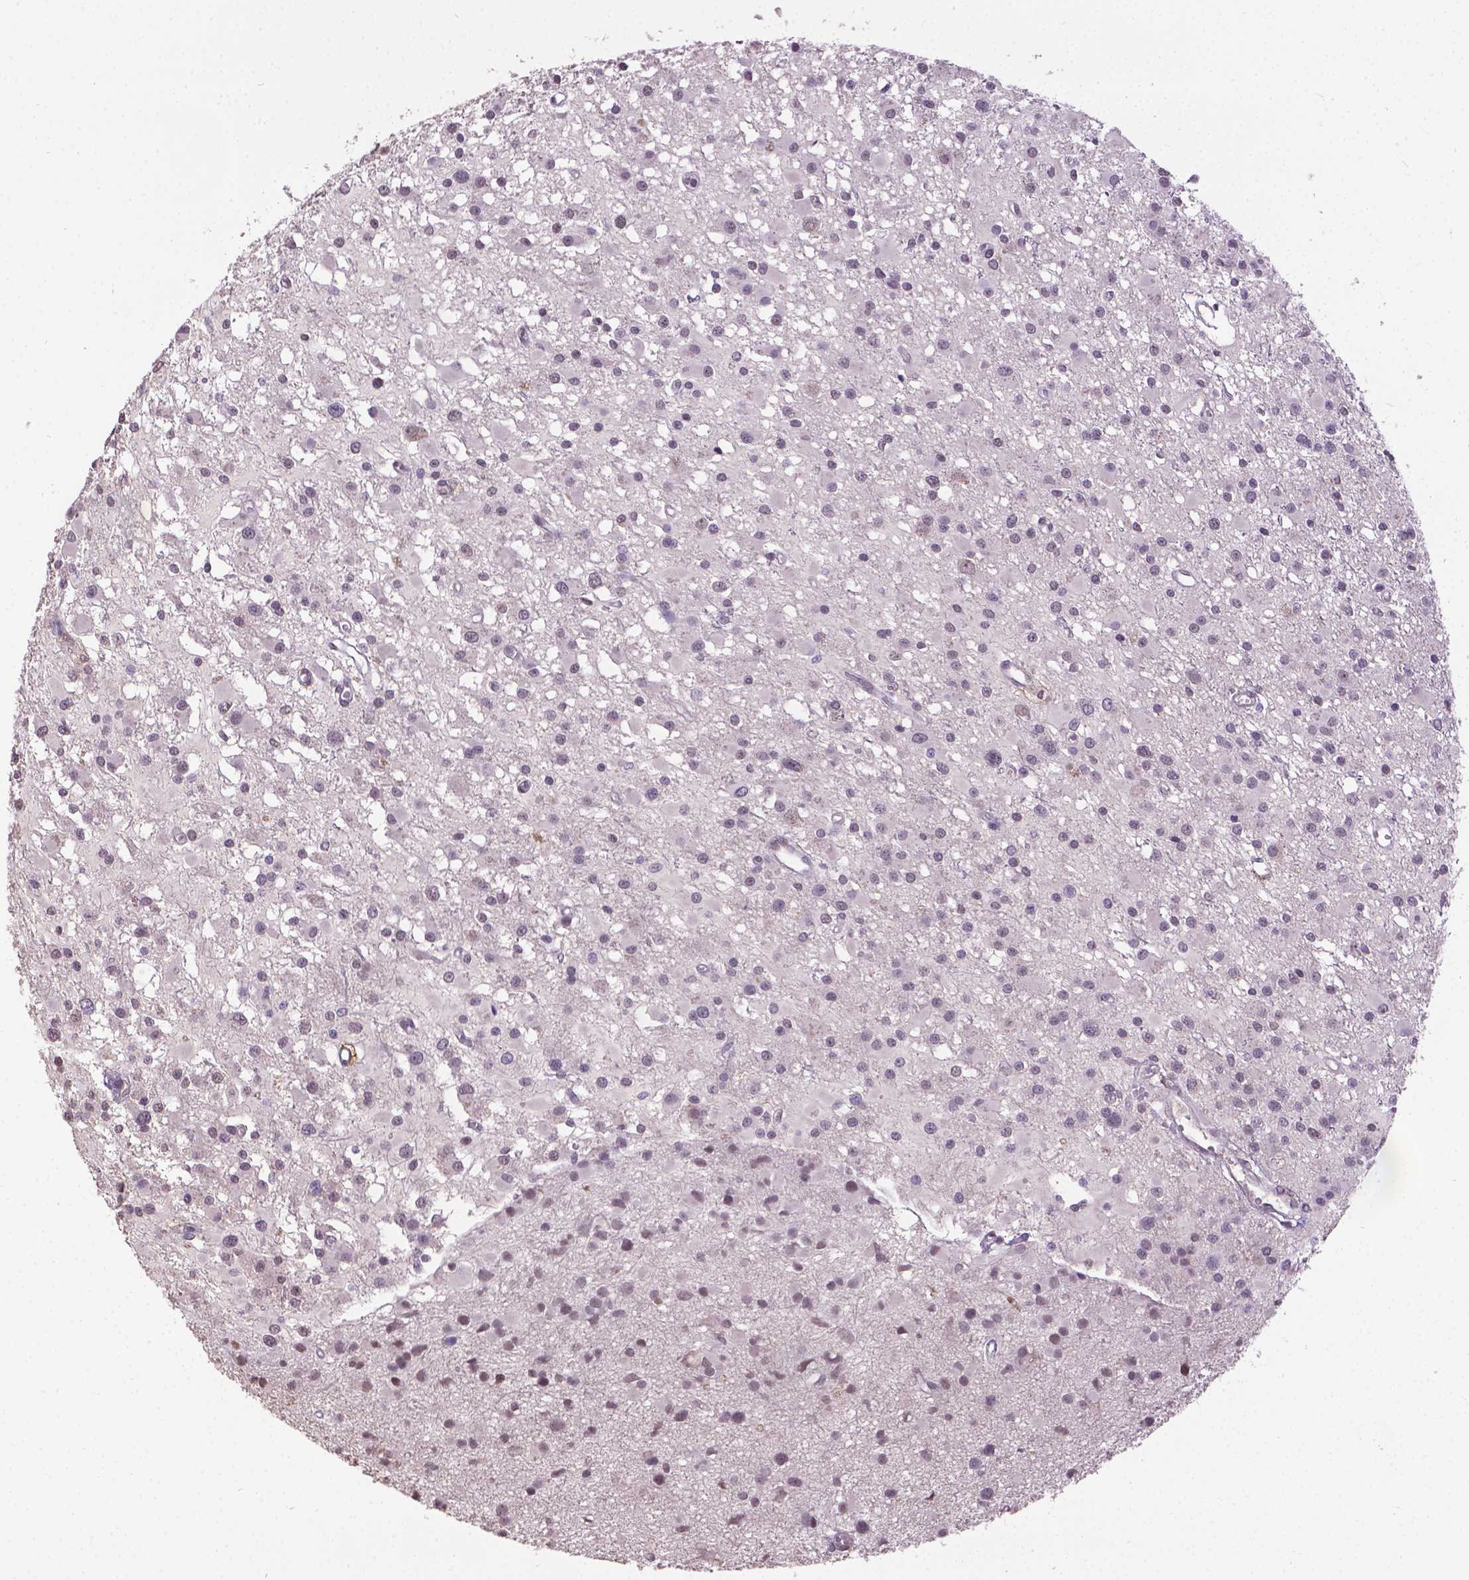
{"staining": {"intensity": "negative", "quantity": "none", "location": "none"}, "tissue": "glioma", "cell_type": "Tumor cells", "image_type": "cancer", "snomed": [{"axis": "morphology", "description": "Glioma, malignant, High grade"}, {"axis": "topography", "description": "Brain"}], "caption": "IHC of malignant high-grade glioma demonstrates no expression in tumor cells.", "gene": "CPM", "patient": {"sex": "male", "age": 54}}